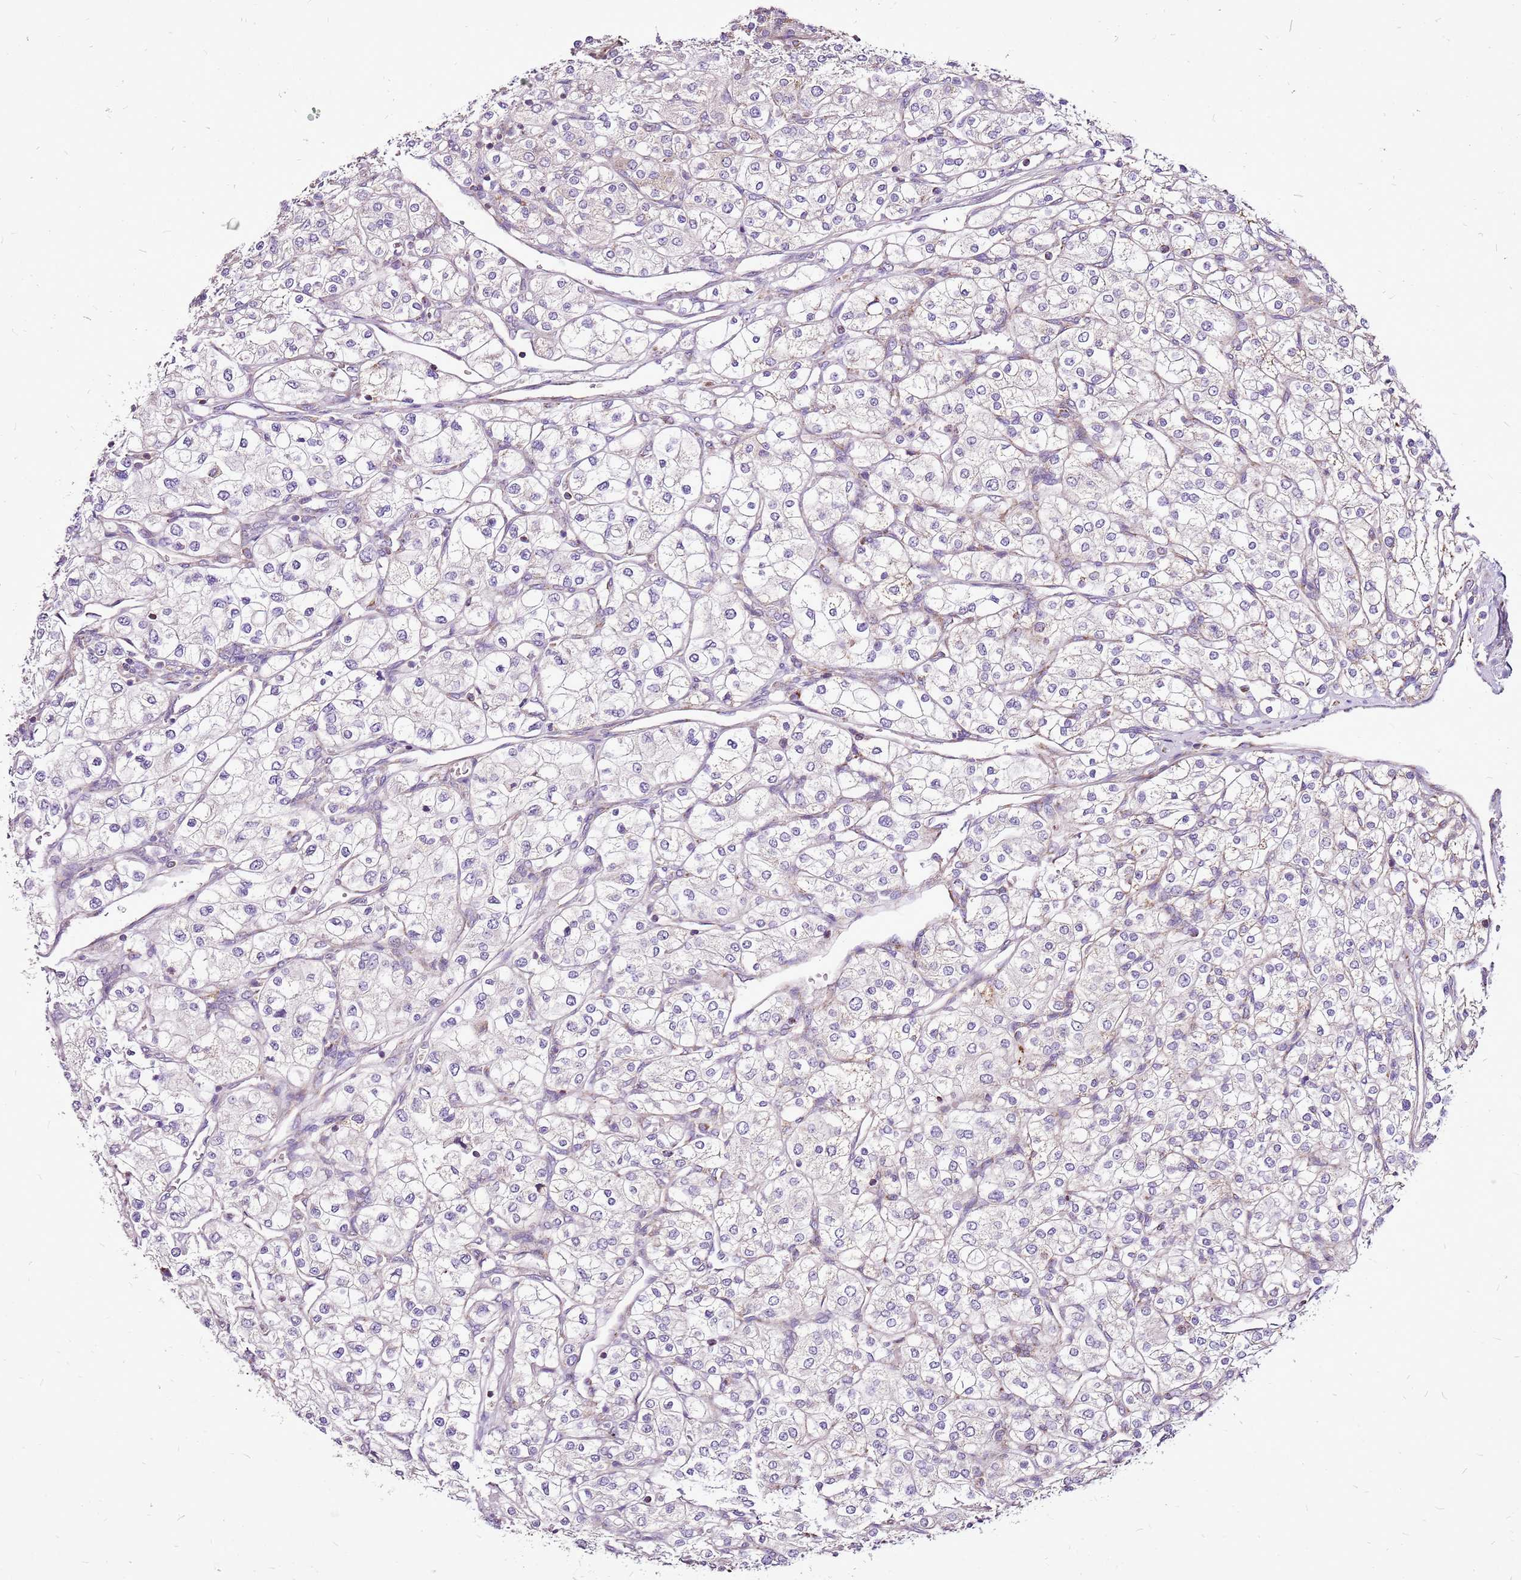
{"staining": {"intensity": "negative", "quantity": "none", "location": "none"}, "tissue": "renal cancer", "cell_type": "Tumor cells", "image_type": "cancer", "snomed": [{"axis": "morphology", "description": "Adenocarcinoma, NOS"}, {"axis": "topography", "description": "Kidney"}], "caption": "Tumor cells show no significant expression in renal cancer. (Immunohistochemistry (ihc), brightfield microscopy, high magnification).", "gene": "GCDH", "patient": {"sex": "male", "age": 80}}